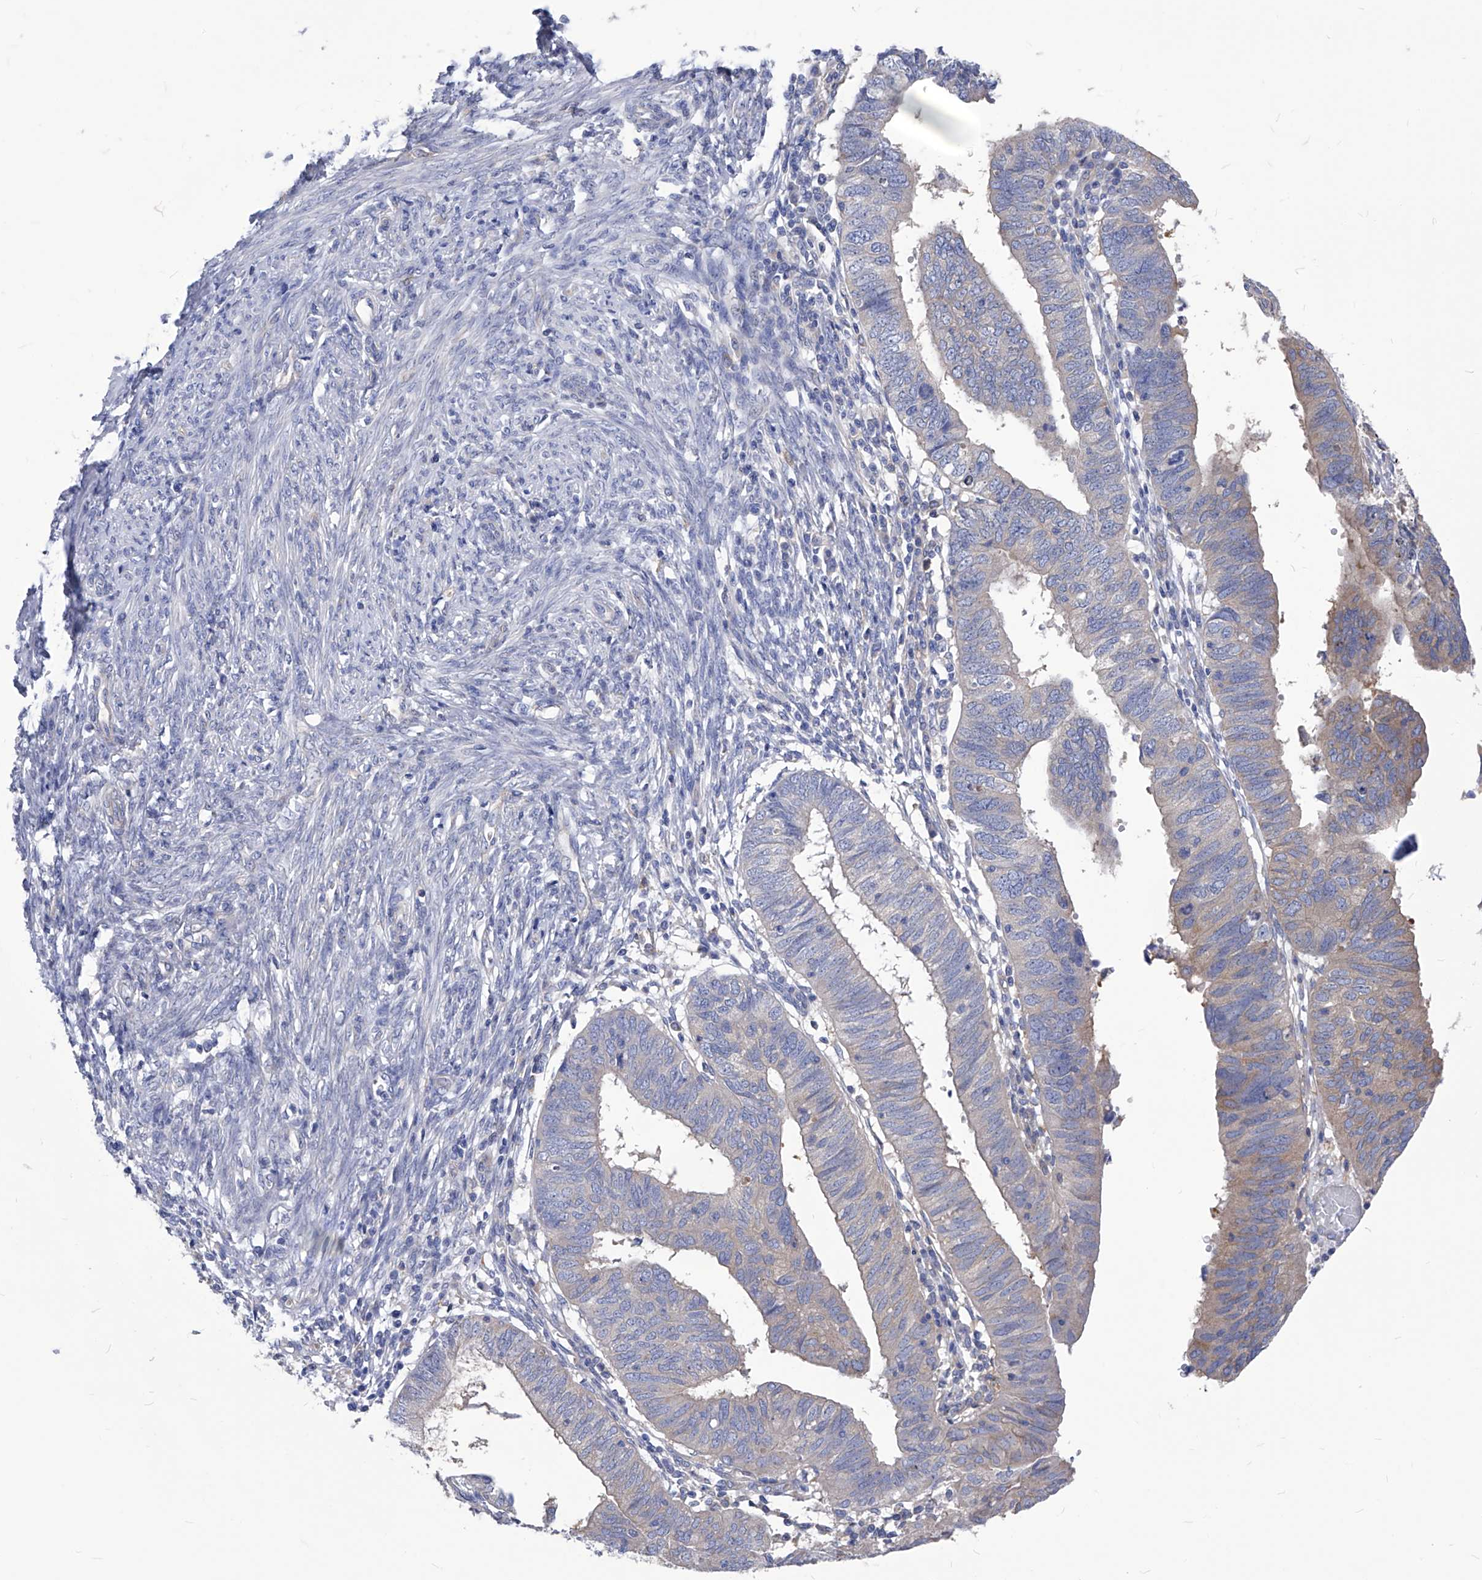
{"staining": {"intensity": "weak", "quantity": "<25%", "location": "cytoplasmic/membranous"}, "tissue": "endometrial cancer", "cell_type": "Tumor cells", "image_type": "cancer", "snomed": [{"axis": "morphology", "description": "Adenocarcinoma, NOS"}, {"axis": "topography", "description": "Uterus"}], "caption": "The immunohistochemistry photomicrograph has no significant positivity in tumor cells of endometrial cancer tissue.", "gene": "XPNPEP1", "patient": {"sex": "female", "age": 77}}